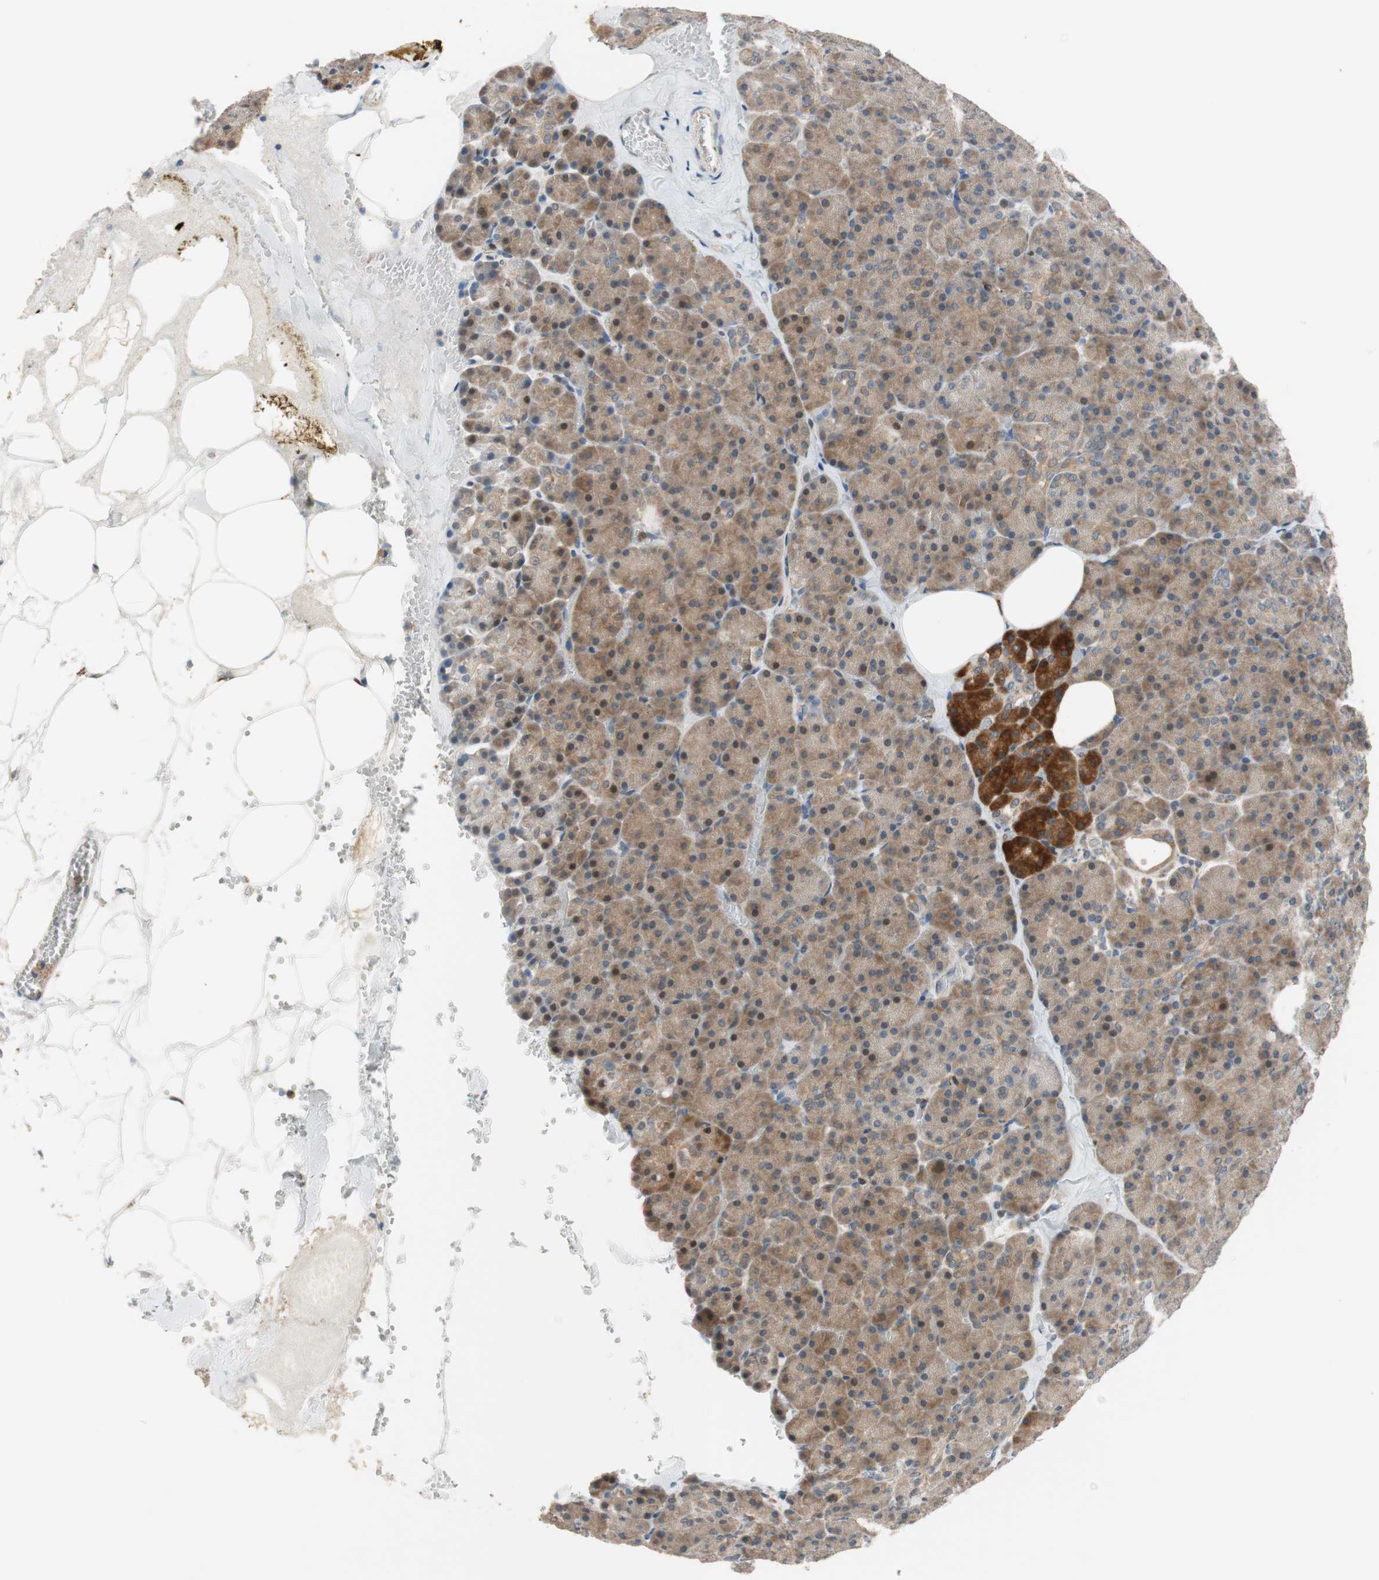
{"staining": {"intensity": "moderate", "quantity": ">75%", "location": "cytoplasmic/membranous"}, "tissue": "pancreas", "cell_type": "Exocrine glandular cells", "image_type": "normal", "snomed": [{"axis": "morphology", "description": "Normal tissue, NOS"}, {"axis": "topography", "description": "Pancreas"}], "caption": "Immunohistochemistry (IHC) micrograph of unremarkable pancreas: pancreas stained using immunohistochemistry displays medium levels of moderate protein expression localized specifically in the cytoplasmic/membranous of exocrine glandular cells, appearing as a cytoplasmic/membranous brown color.", "gene": "P3R3URF", "patient": {"sex": "female", "age": 35}}